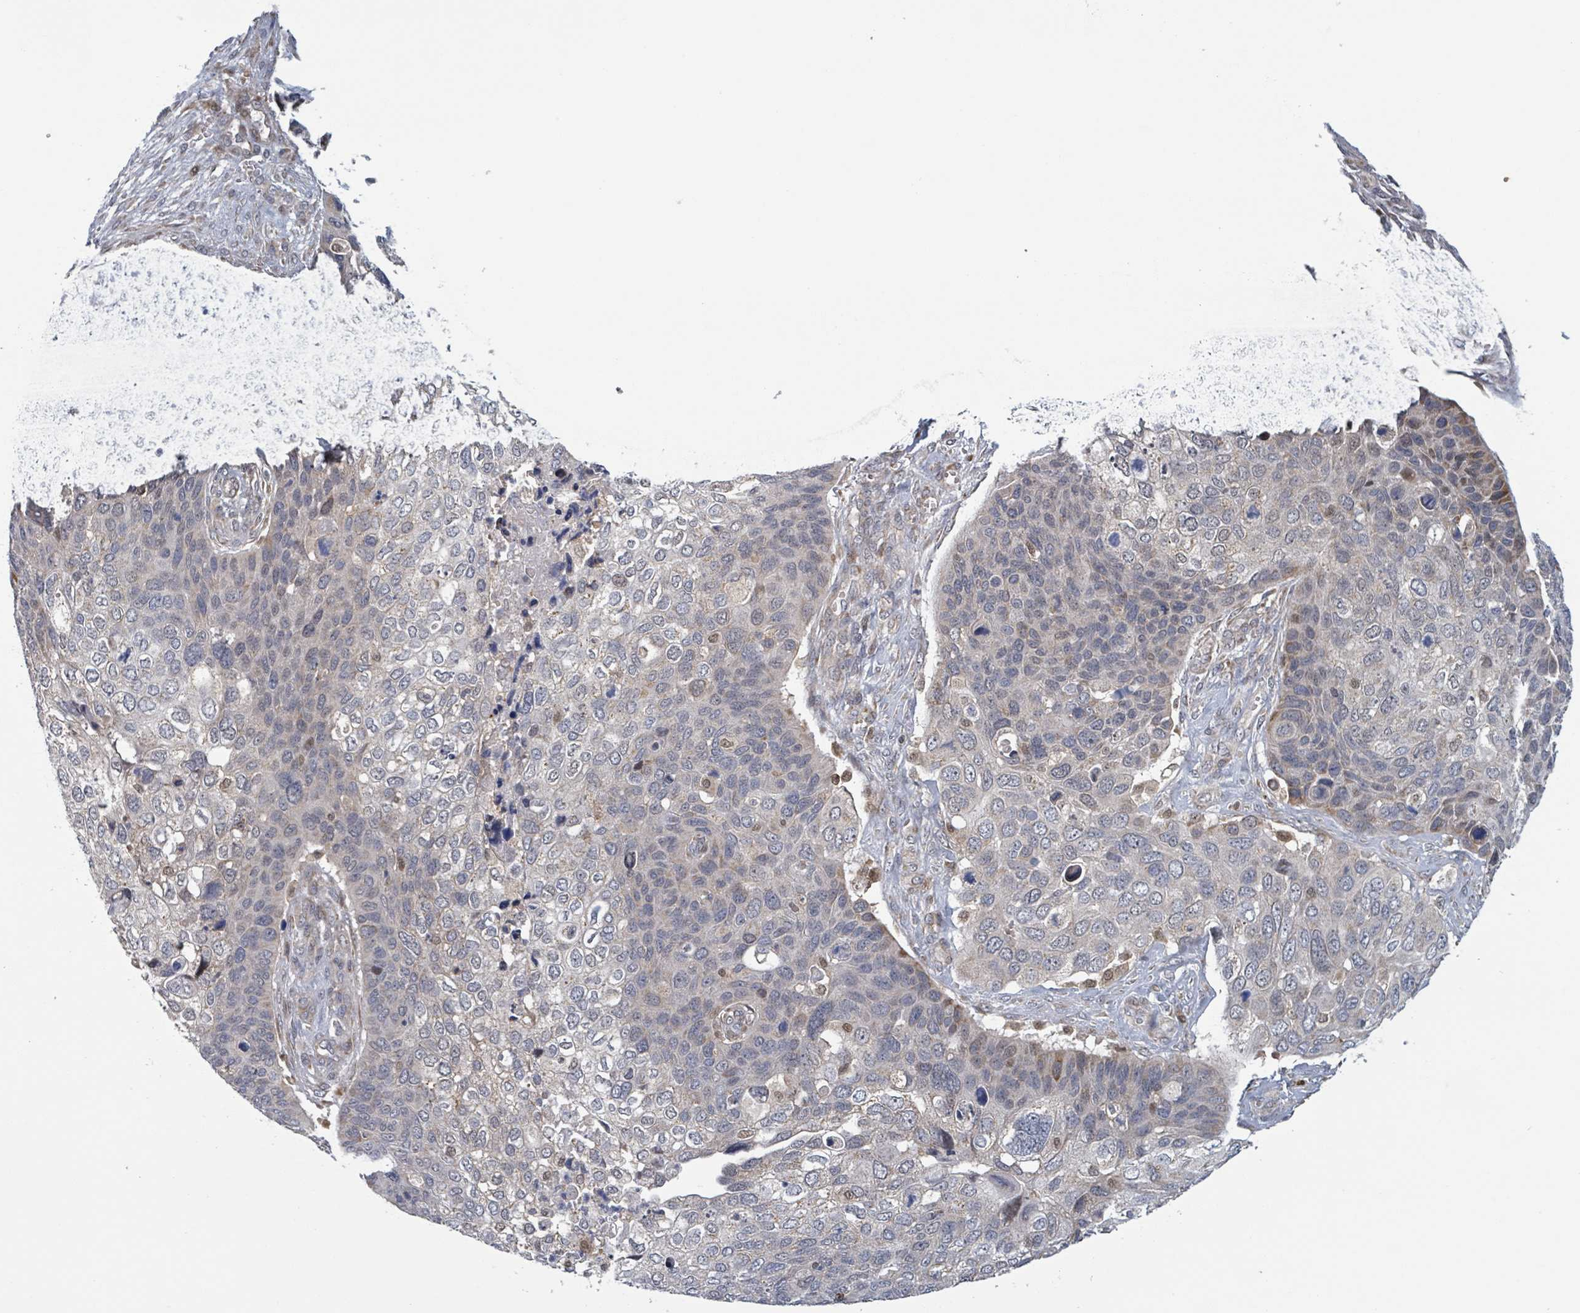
{"staining": {"intensity": "moderate", "quantity": "<25%", "location": "cytoplasmic/membranous,nuclear"}, "tissue": "skin cancer", "cell_type": "Tumor cells", "image_type": "cancer", "snomed": [{"axis": "morphology", "description": "Basal cell carcinoma"}, {"axis": "topography", "description": "Skin"}], "caption": "Skin basal cell carcinoma stained with DAB IHC exhibits low levels of moderate cytoplasmic/membranous and nuclear expression in approximately <25% of tumor cells.", "gene": "HIVEP1", "patient": {"sex": "female", "age": 74}}